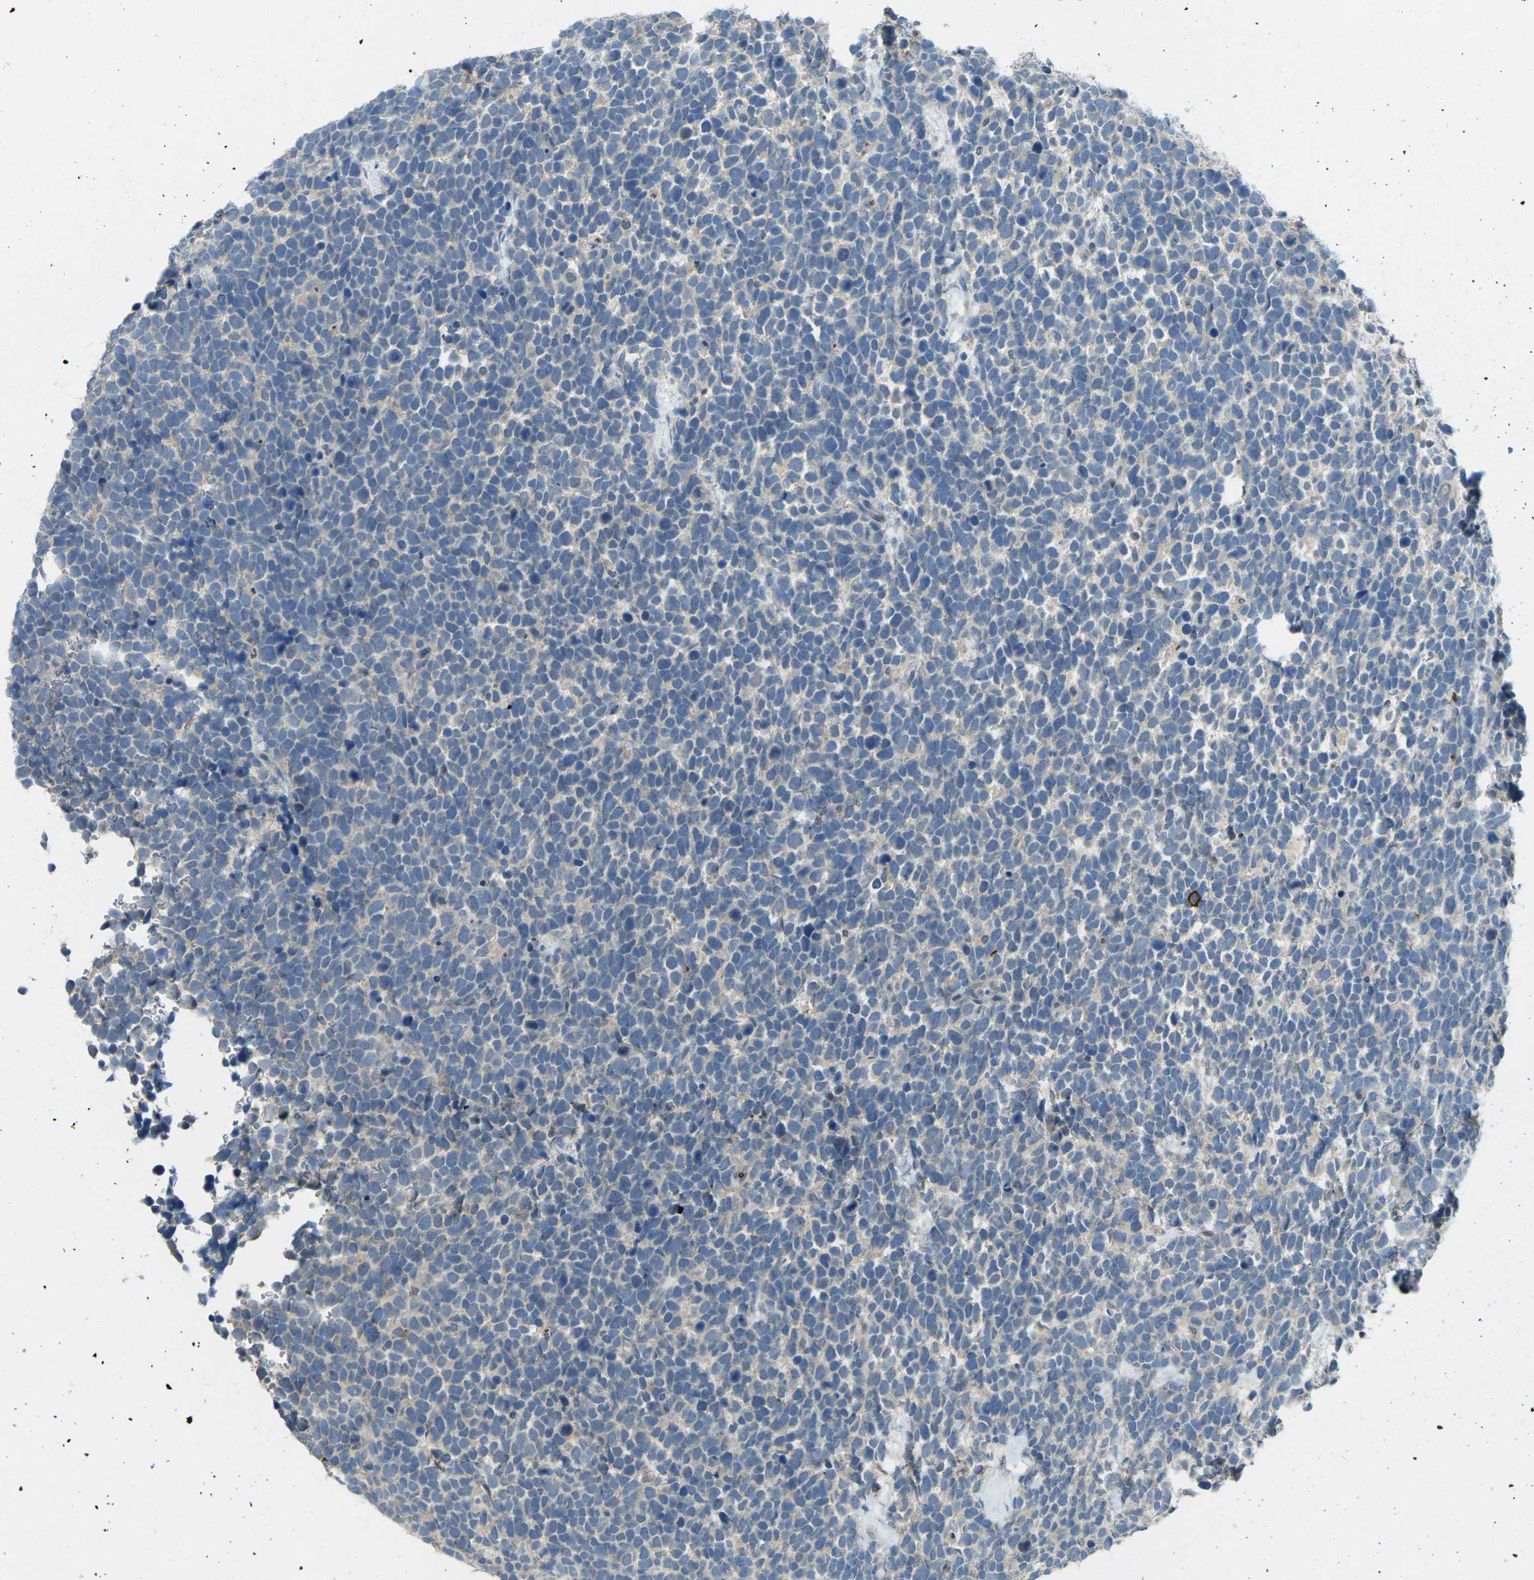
{"staining": {"intensity": "negative", "quantity": "none", "location": "none"}, "tissue": "urothelial cancer", "cell_type": "Tumor cells", "image_type": "cancer", "snomed": [{"axis": "morphology", "description": "Urothelial carcinoma, High grade"}, {"axis": "topography", "description": "Urinary bladder"}], "caption": "Immunohistochemistry image of neoplastic tissue: human high-grade urothelial carcinoma stained with DAB (3,3'-diaminobenzidine) displays no significant protein staining in tumor cells.", "gene": "CD19", "patient": {"sex": "female", "age": 82}}